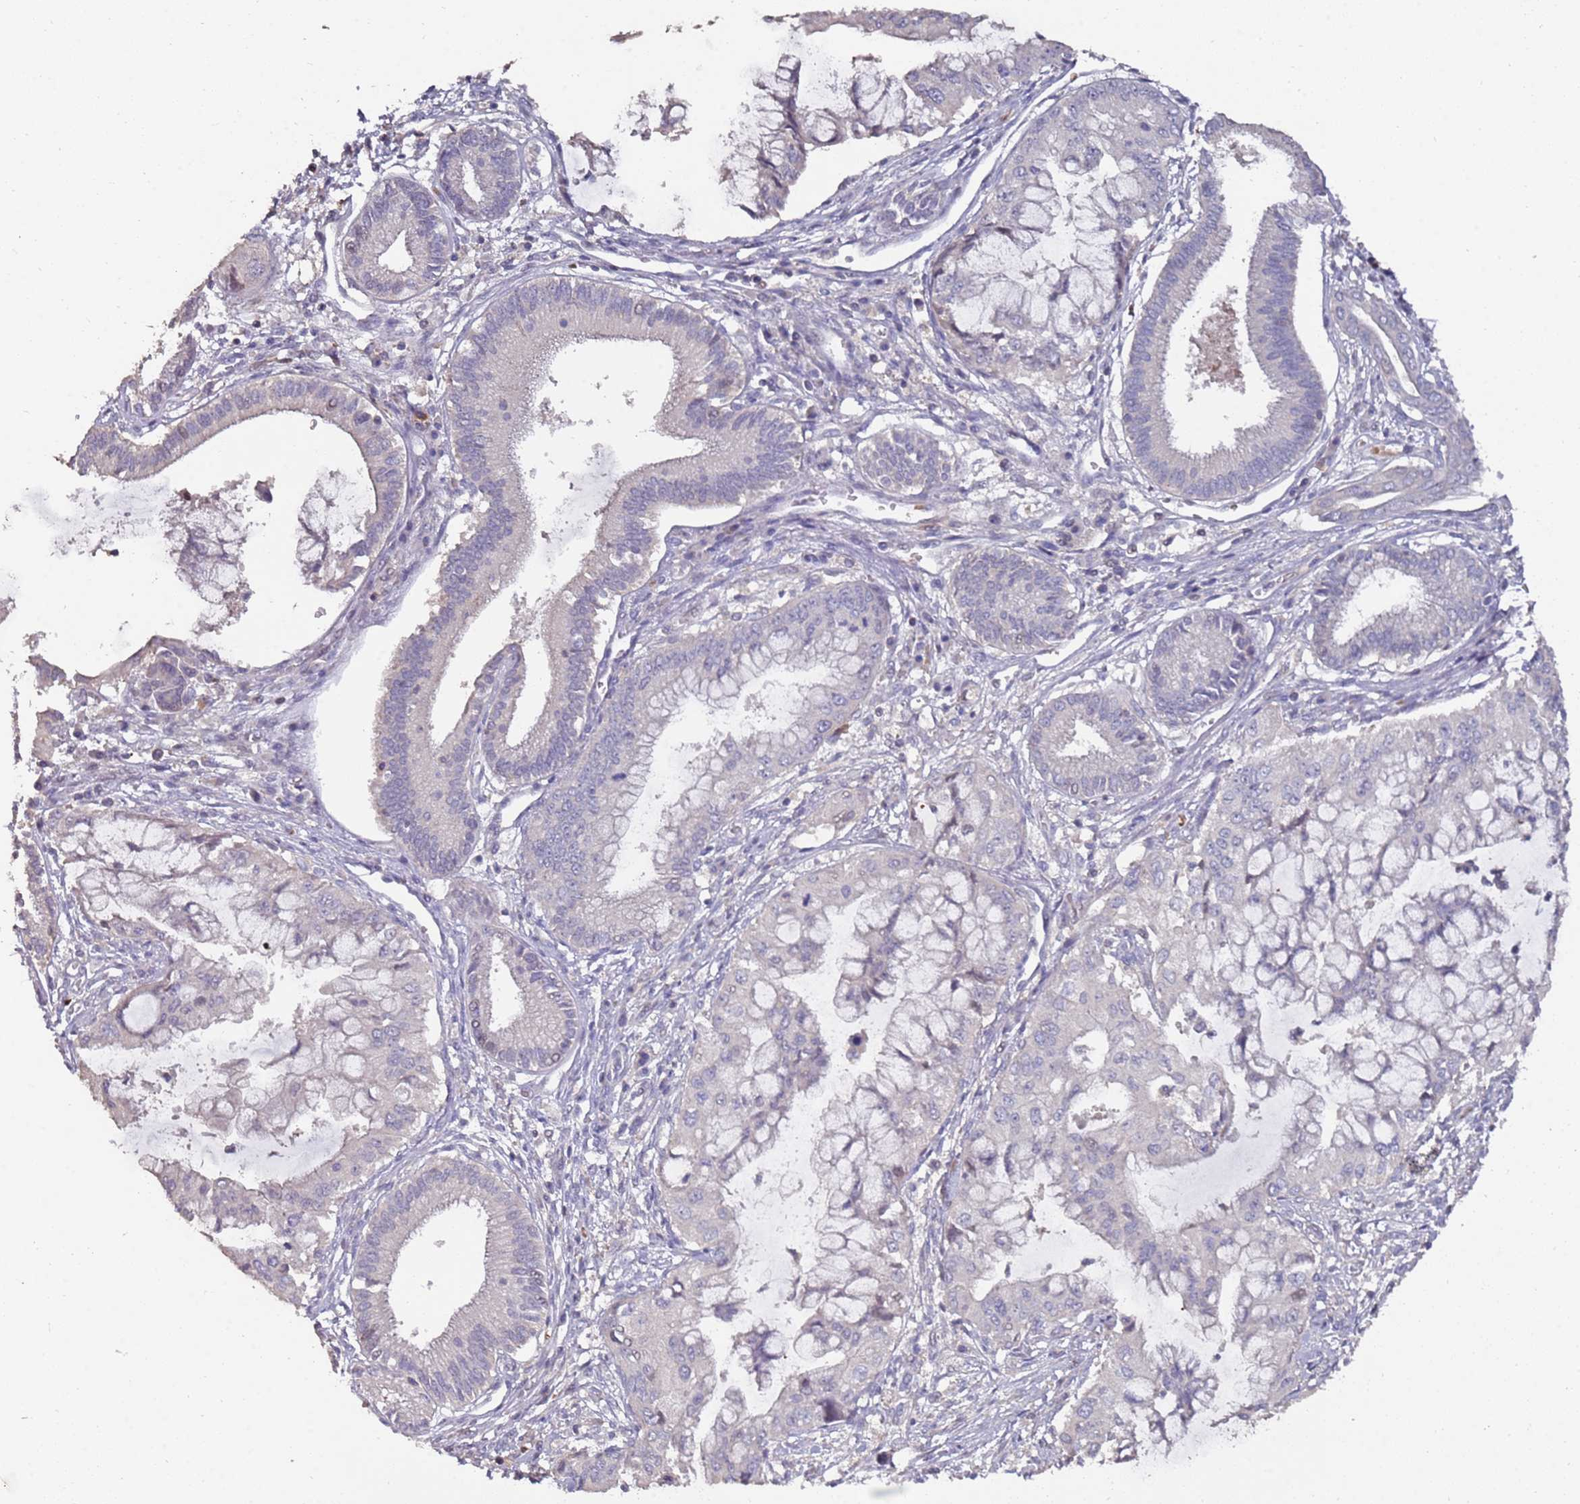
{"staining": {"intensity": "negative", "quantity": "none", "location": "none"}, "tissue": "pancreatic cancer", "cell_type": "Tumor cells", "image_type": "cancer", "snomed": [{"axis": "morphology", "description": "Adenocarcinoma, NOS"}, {"axis": "topography", "description": "Pancreas"}], "caption": "IHC histopathology image of human pancreatic cancer stained for a protein (brown), which displays no expression in tumor cells.", "gene": "LACC1", "patient": {"sex": "male", "age": 46}}